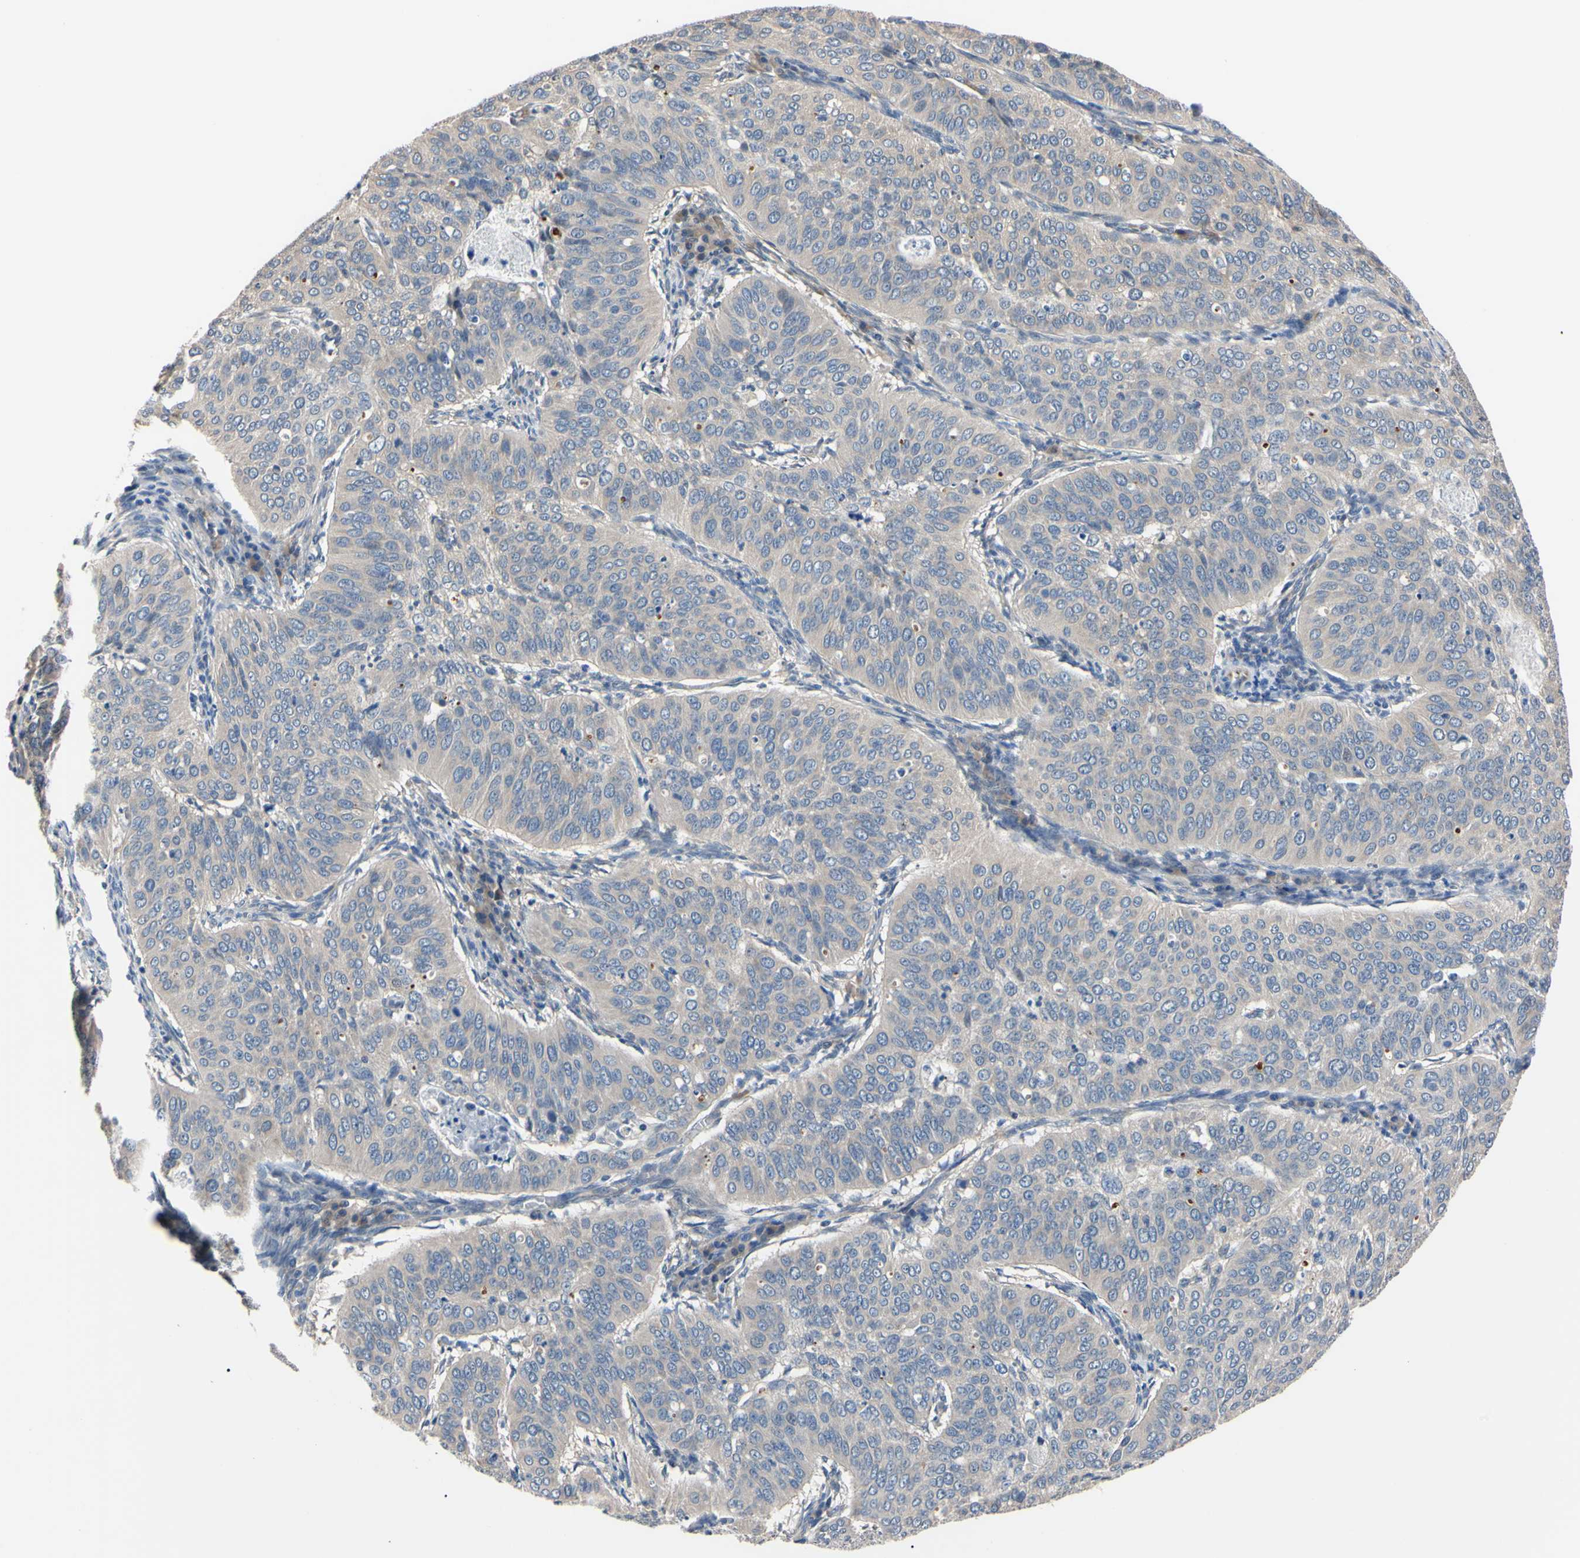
{"staining": {"intensity": "weak", "quantity": ">75%", "location": "cytoplasmic/membranous"}, "tissue": "cervical cancer", "cell_type": "Tumor cells", "image_type": "cancer", "snomed": [{"axis": "morphology", "description": "Normal tissue, NOS"}, {"axis": "morphology", "description": "Squamous cell carcinoma, NOS"}, {"axis": "topography", "description": "Cervix"}], "caption": "Approximately >75% of tumor cells in human cervical cancer exhibit weak cytoplasmic/membranous protein staining as visualized by brown immunohistochemical staining.", "gene": "RARS1", "patient": {"sex": "female", "age": 39}}